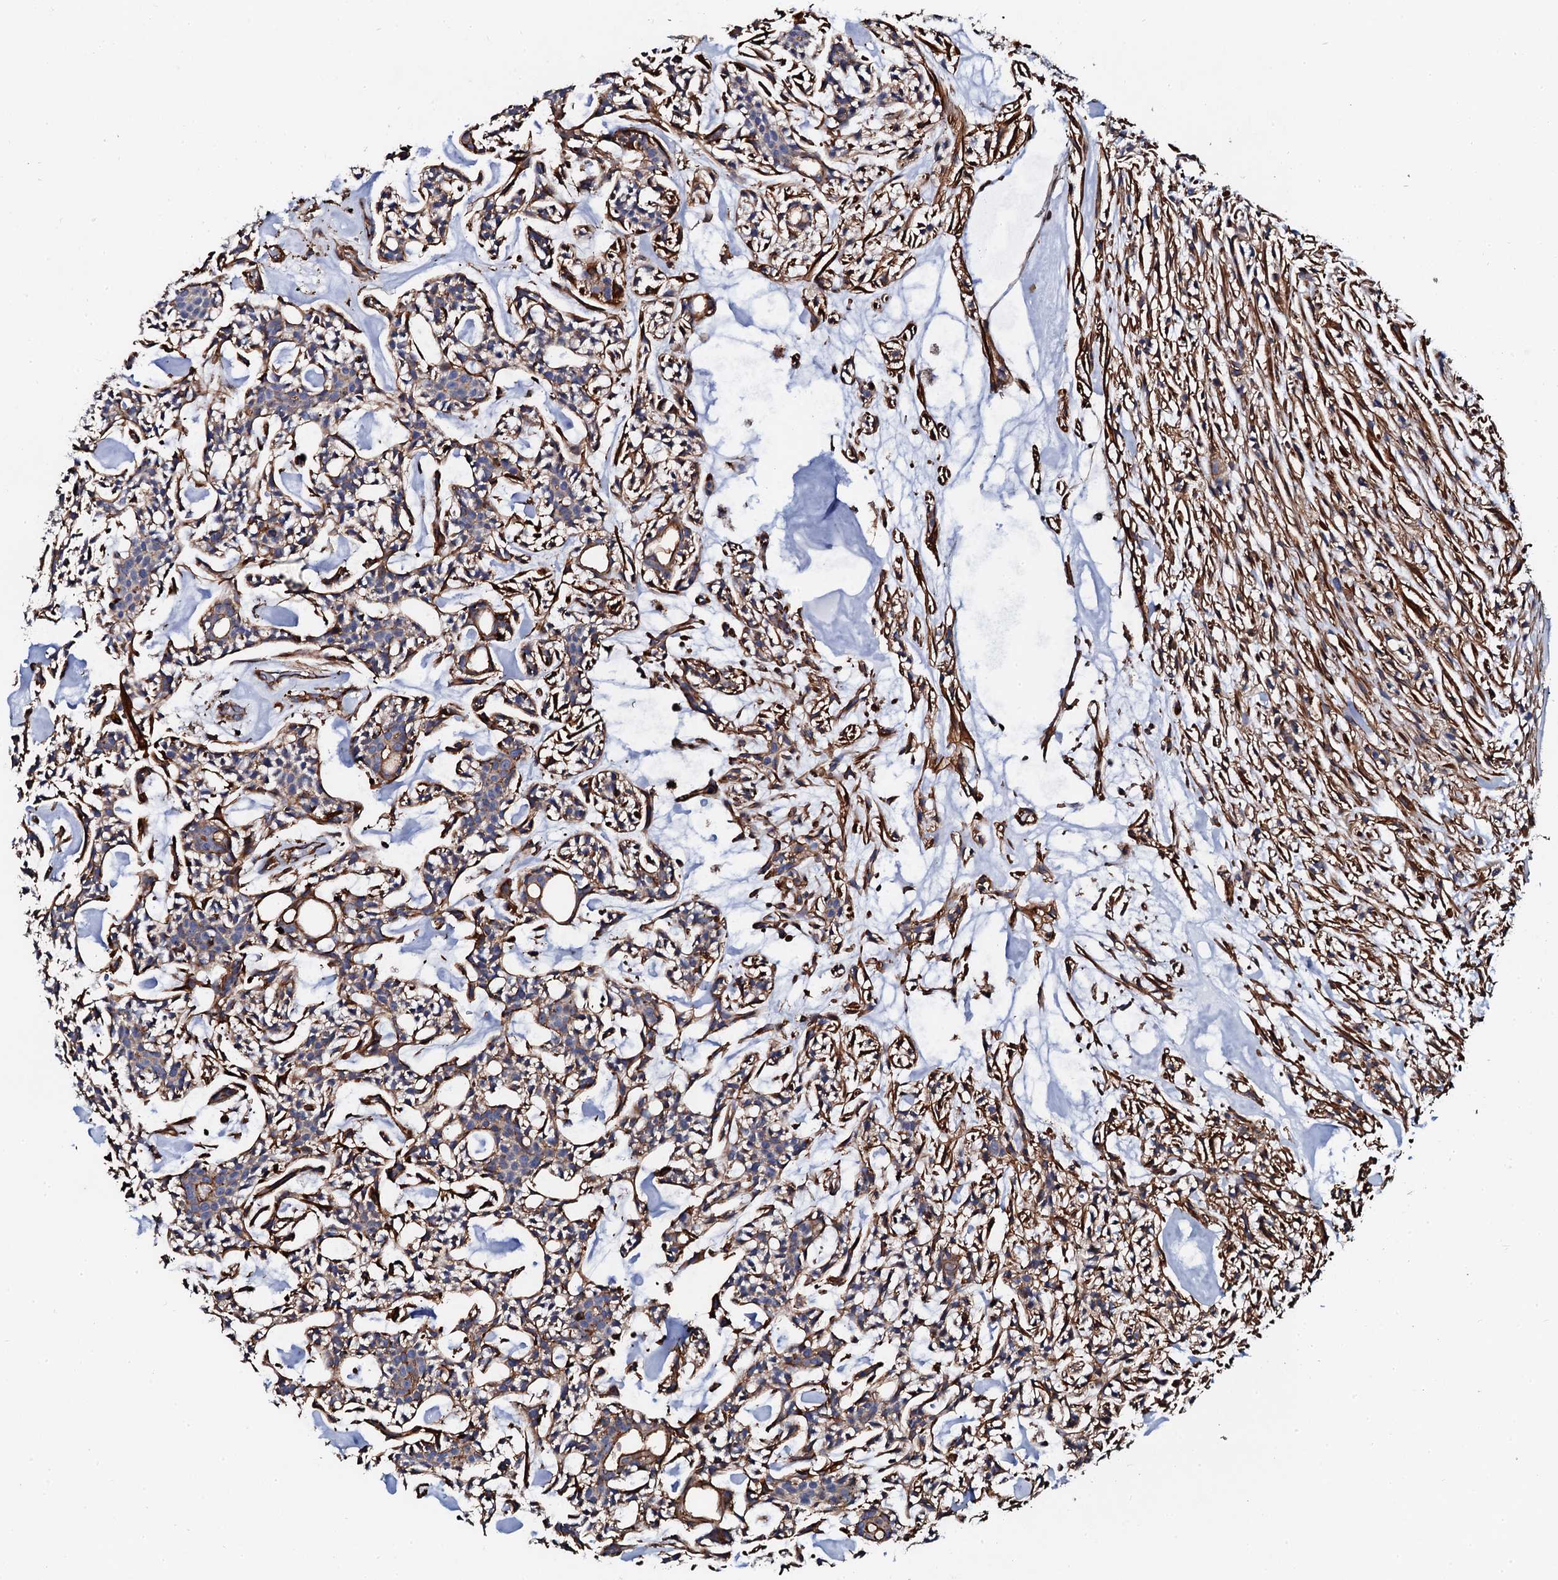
{"staining": {"intensity": "strong", "quantity": "25%-75%", "location": "cytoplasmic/membranous"}, "tissue": "head and neck cancer", "cell_type": "Tumor cells", "image_type": "cancer", "snomed": [{"axis": "morphology", "description": "Adenocarcinoma, NOS"}, {"axis": "topography", "description": "Salivary gland"}, {"axis": "topography", "description": "Head-Neck"}], "caption": "Immunohistochemical staining of human head and neck cancer demonstrates high levels of strong cytoplasmic/membranous protein expression in approximately 25%-75% of tumor cells. (IHC, brightfield microscopy, high magnification).", "gene": "INTS10", "patient": {"sex": "male", "age": 55}}